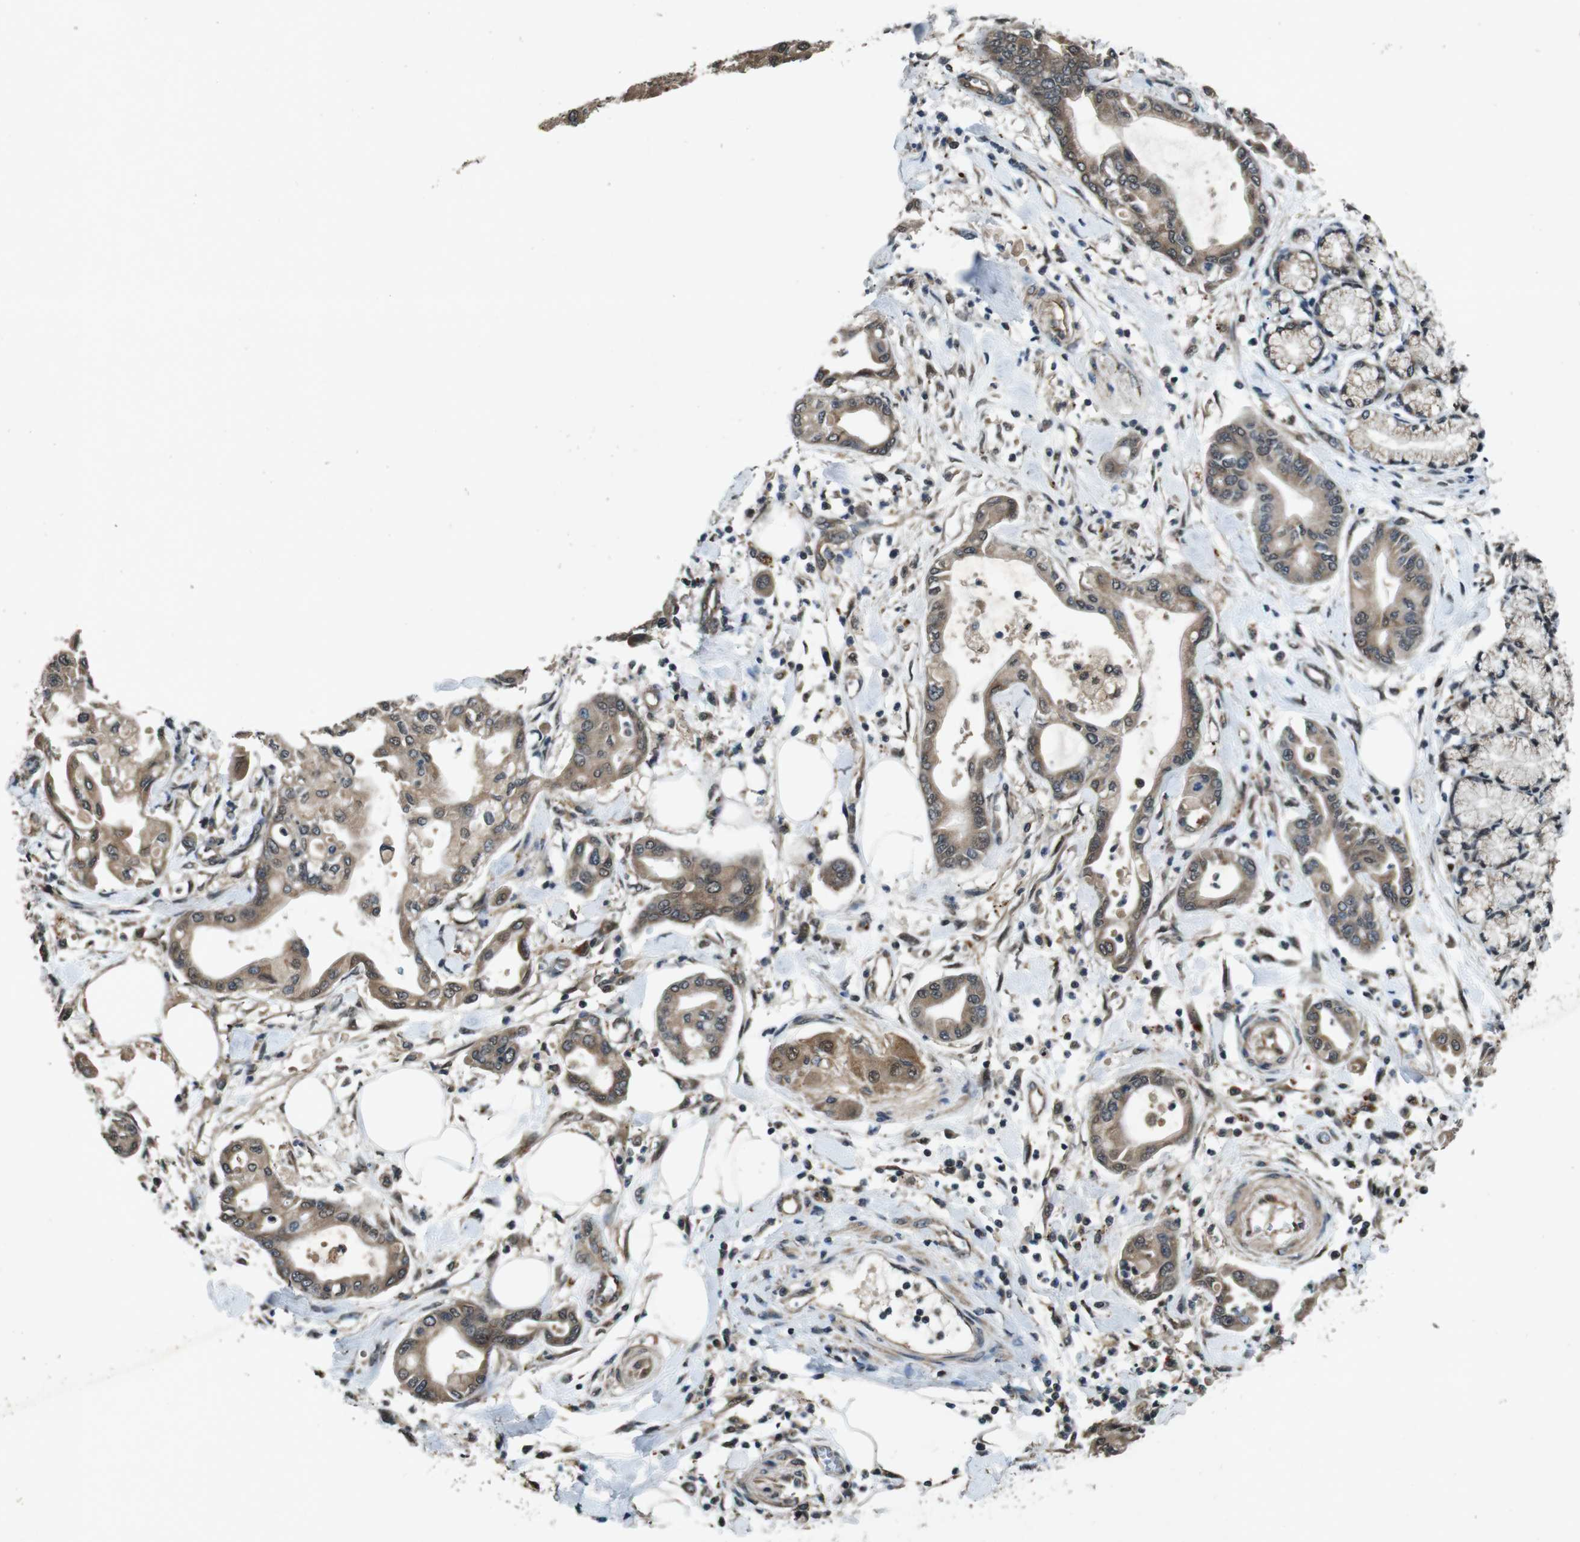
{"staining": {"intensity": "moderate", "quantity": ">75%", "location": "cytoplasmic/membranous"}, "tissue": "pancreatic cancer", "cell_type": "Tumor cells", "image_type": "cancer", "snomed": [{"axis": "morphology", "description": "Adenocarcinoma, NOS"}, {"axis": "morphology", "description": "Adenocarcinoma, metastatic, NOS"}, {"axis": "topography", "description": "Lymph node"}, {"axis": "topography", "description": "Pancreas"}, {"axis": "topography", "description": "Duodenum"}], "caption": "About >75% of tumor cells in human pancreatic metastatic adenocarcinoma demonstrate moderate cytoplasmic/membranous protein staining as visualized by brown immunohistochemical staining.", "gene": "SOCS1", "patient": {"sex": "female", "age": 64}}